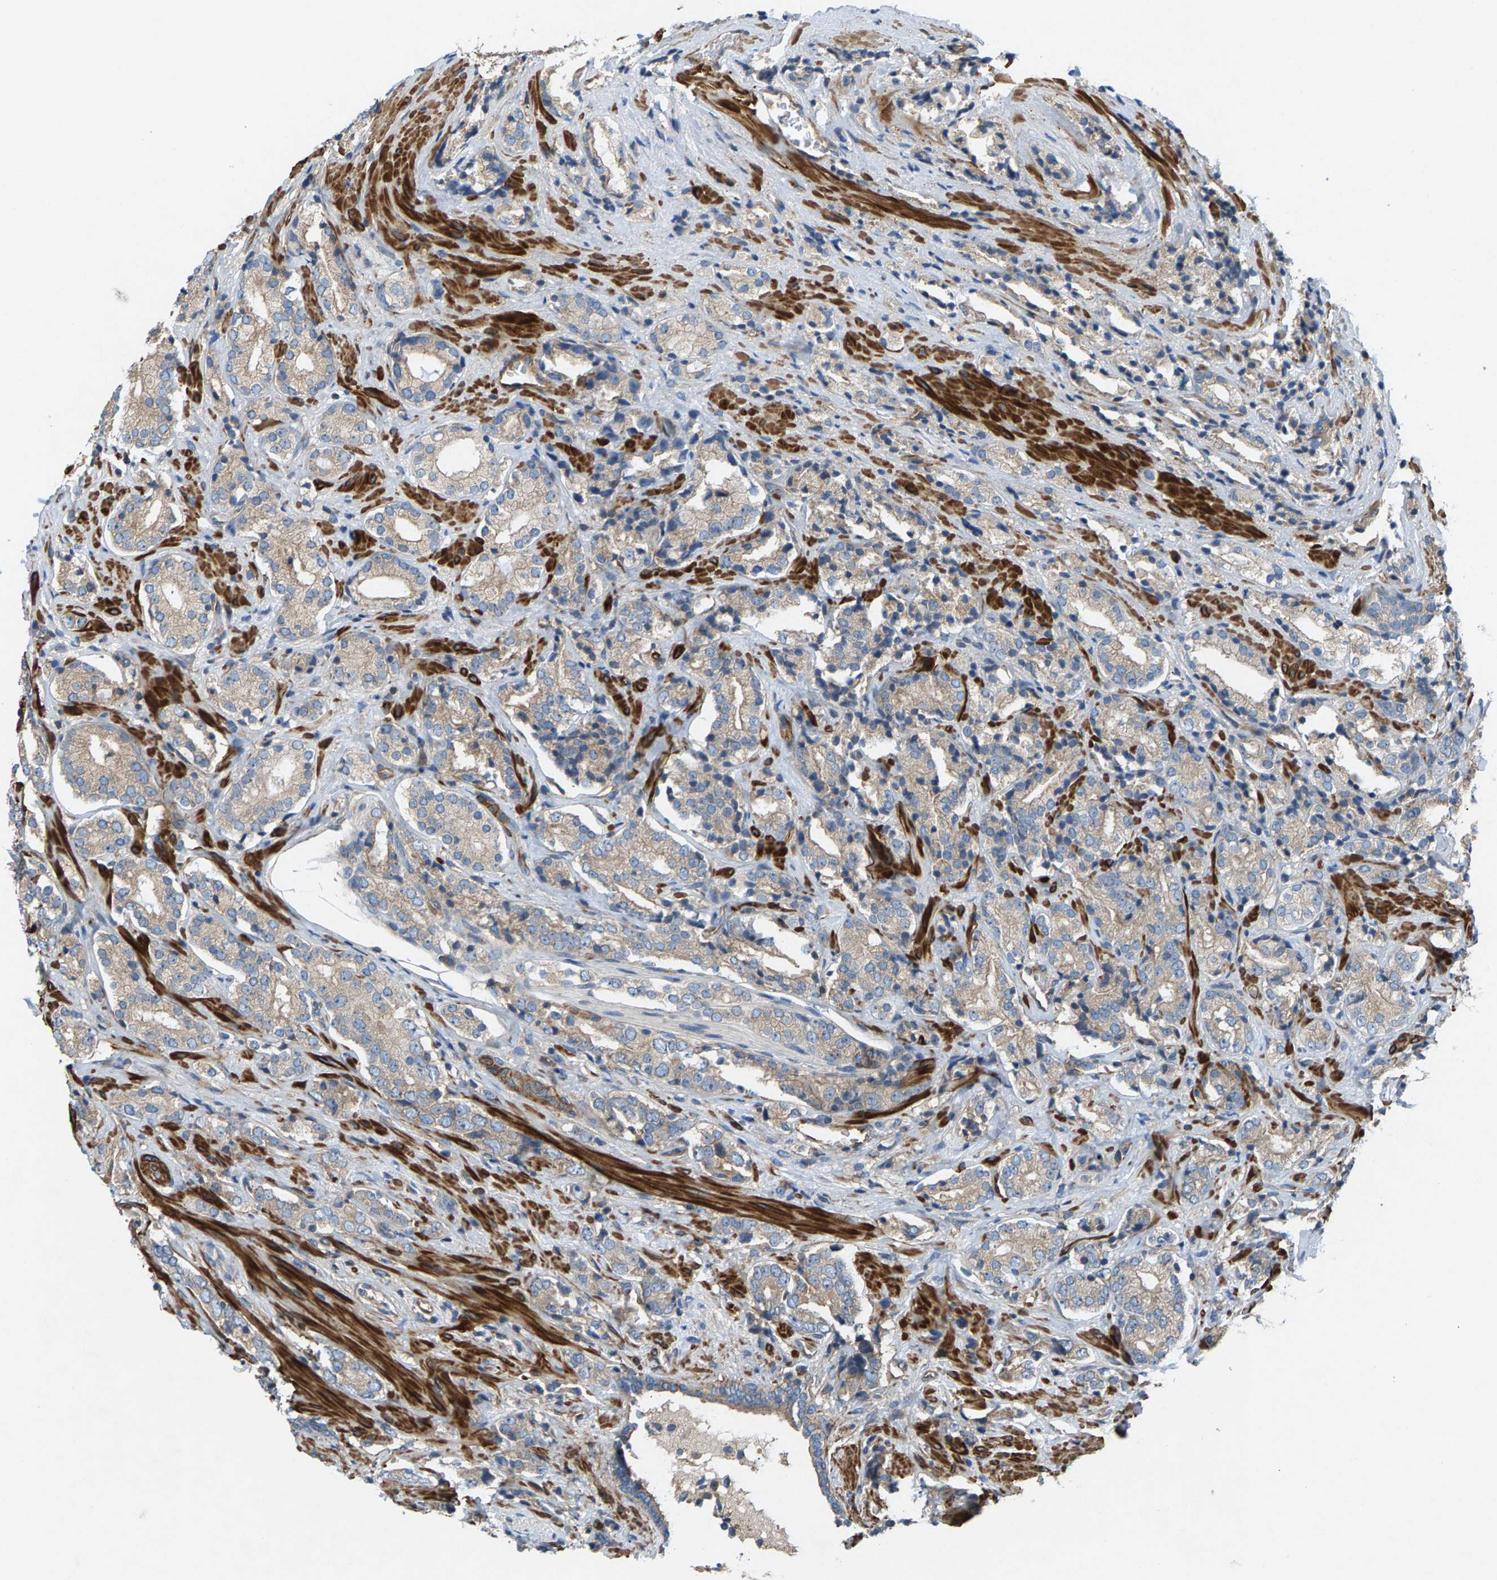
{"staining": {"intensity": "weak", "quantity": "<25%", "location": "cytoplasmic/membranous"}, "tissue": "prostate cancer", "cell_type": "Tumor cells", "image_type": "cancer", "snomed": [{"axis": "morphology", "description": "Adenocarcinoma, High grade"}, {"axis": "topography", "description": "Prostate"}], "caption": "Image shows no protein positivity in tumor cells of adenocarcinoma (high-grade) (prostate) tissue.", "gene": "PDCL", "patient": {"sex": "male", "age": 71}}